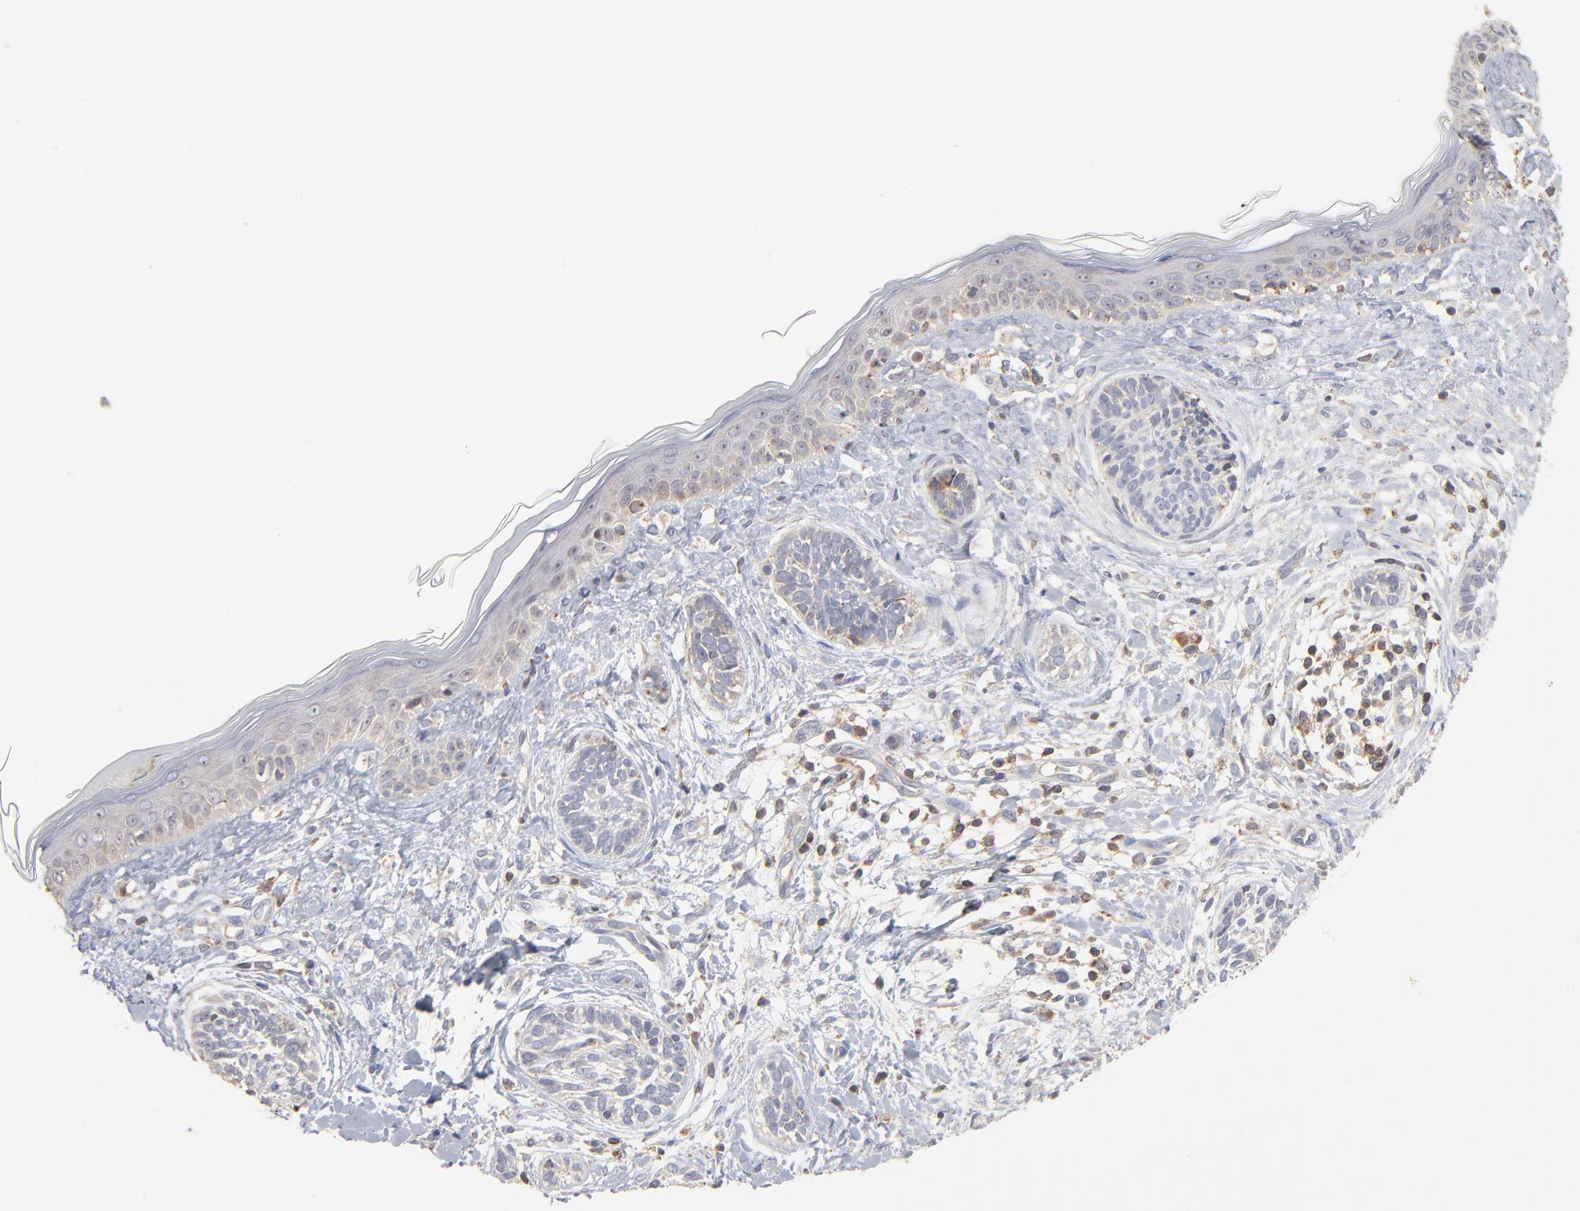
{"staining": {"intensity": "weak", "quantity": "<25%", "location": "cytoplasmic/membranous"}, "tissue": "skin cancer", "cell_type": "Tumor cells", "image_type": "cancer", "snomed": [{"axis": "morphology", "description": "Normal tissue, NOS"}, {"axis": "morphology", "description": "Basal cell carcinoma"}, {"axis": "topography", "description": "Skin"}], "caption": "Immunohistochemistry image of neoplastic tissue: human skin cancer stained with DAB displays no significant protein expression in tumor cells. The staining is performed using DAB brown chromogen with nuclei counter-stained in using hematoxylin.", "gene": "RNF213", "patient": {"sex": "male", "age": 63}}